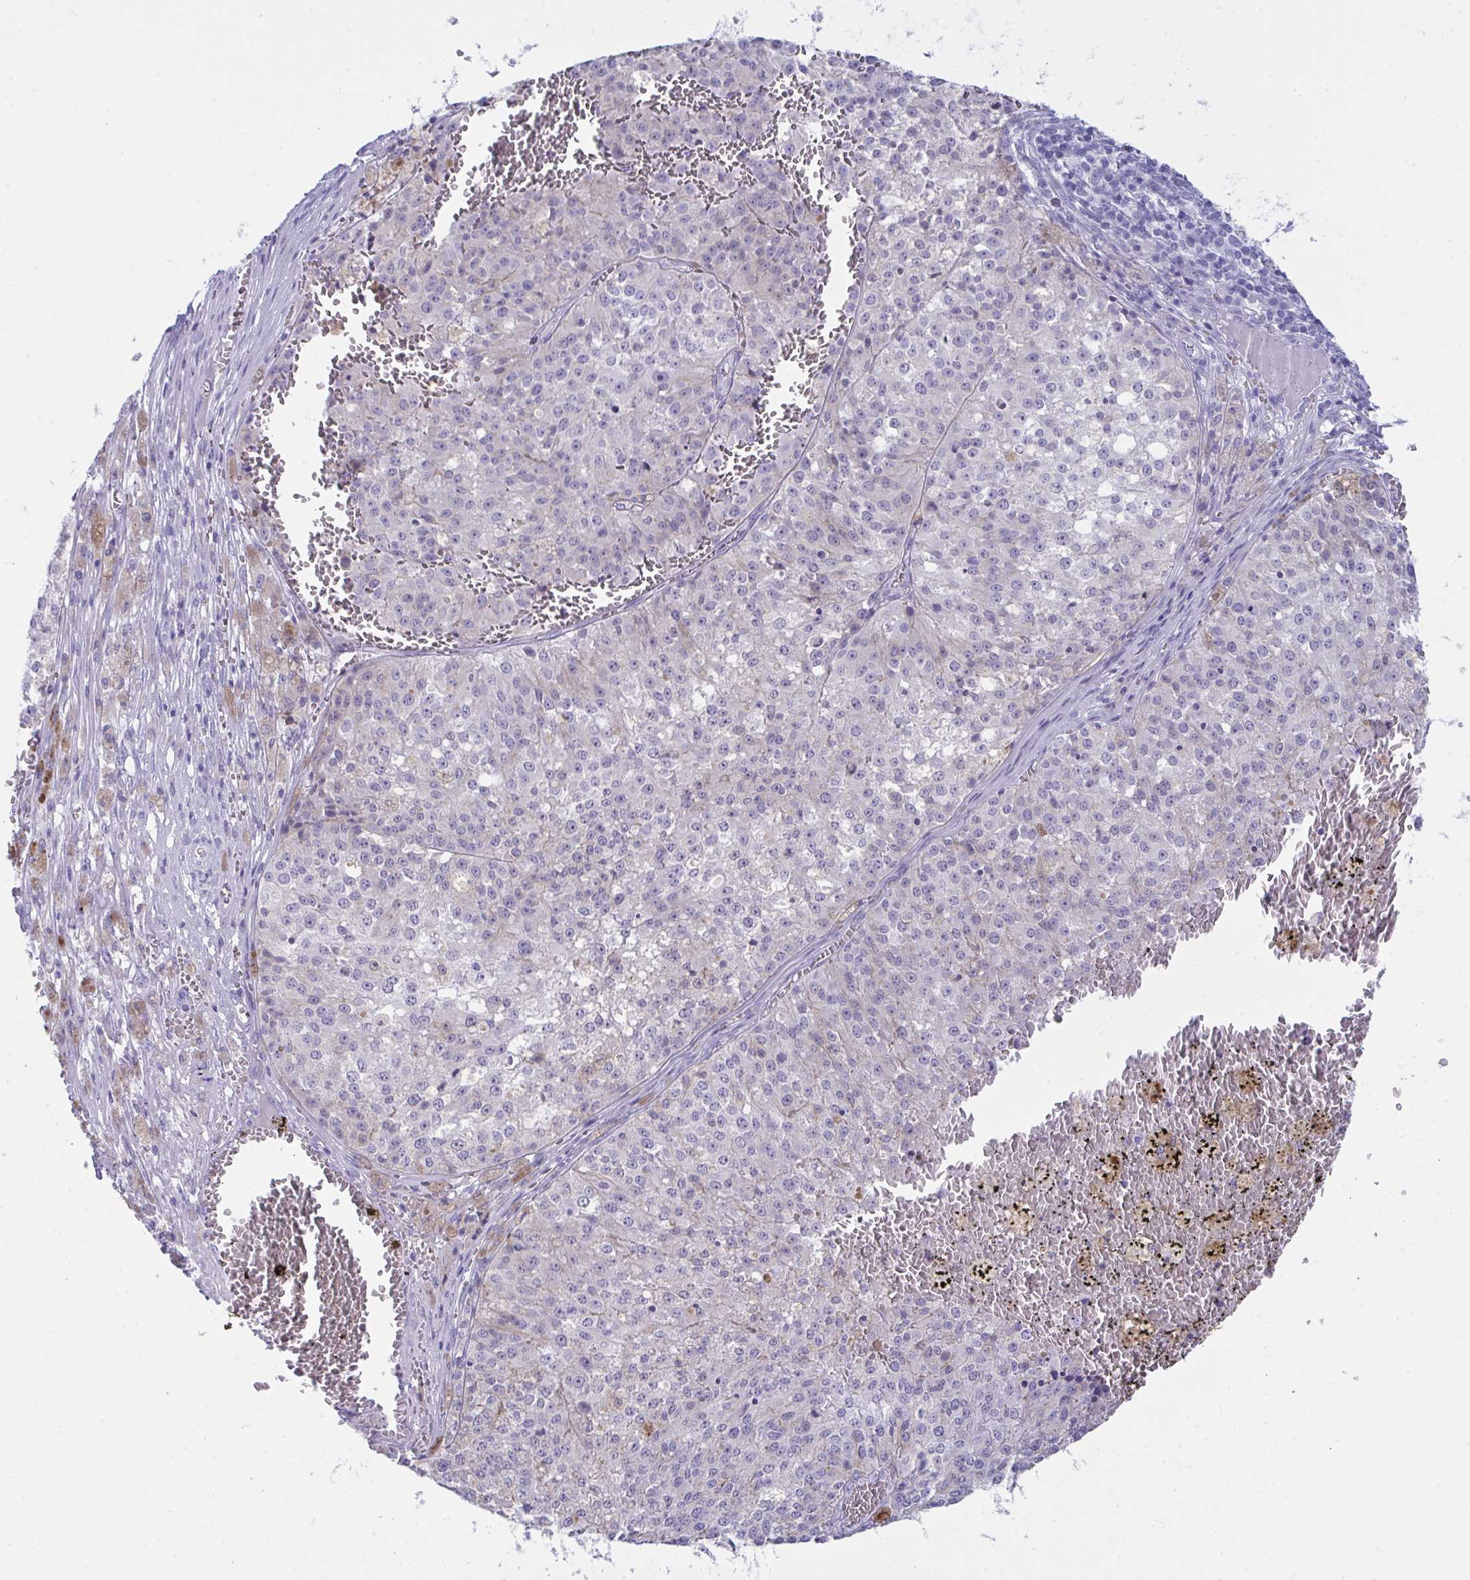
{"staining": {"intensity": "negative", "quantity": "none", "location": "none"}, "tissue": "melanoma", "cell_type": "Tumor cells", "image_type": "cancer", "snomed": [{"axis": "morphology", "description": "Malignant melanoma, Metastatic site"}, {"axis": "topography", "description": "Lymph node"}], "caption": "Immunohistochemical staining of human malignant melanoma (metastatic site) displays no significant positivity in tumor cells. Brightfield microscopy of IHC stained with DAB (3,3'-diaminobenzidine) (brown) and hematoxylin (blue), captured at high magnification.", "gene": "GLB1L2", "patient": {"sex": "female", "age": 64}}